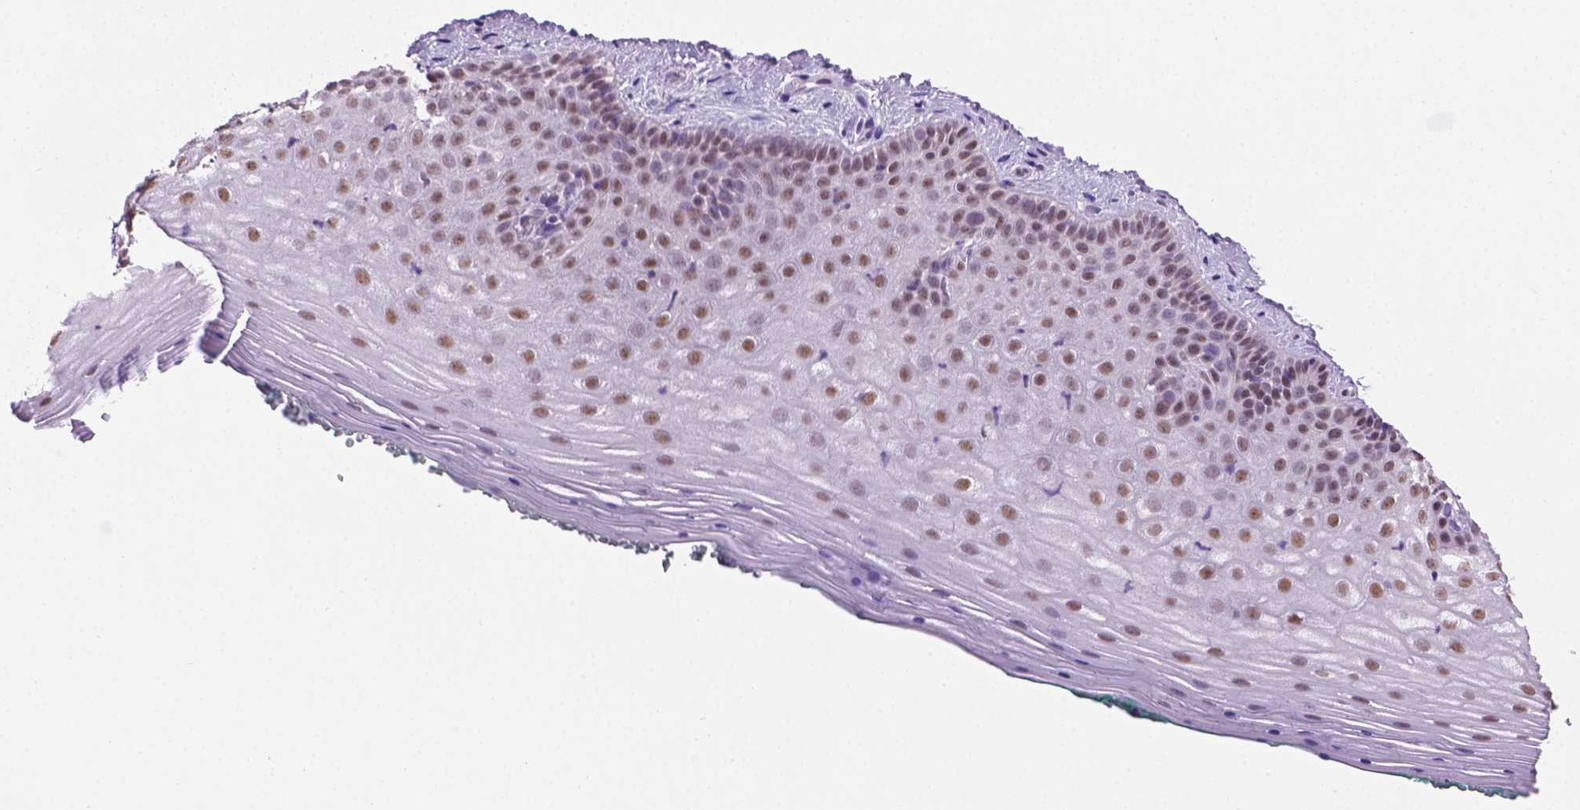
{"staining": {"intensity": "moderate", "quantity": "25%-75%", "location": "nuclear"}, "tissue": "vagina", "cell_type": "Squamous epithelial cells", "image_type": "normal", "snomed": [{"axis": "morphology", "description": "Normal tissue, NOS"}, {"axis": "topography", "description": "Vagina"}], "caption": "Vagina stained with DAB immunohistochemistry shows medium levels of moderate nuclear positivity in approximately 25%-75% of squamous epithelial cells.", "gene": "ABI2", "patient": {"sex": "female", "age": 45}}